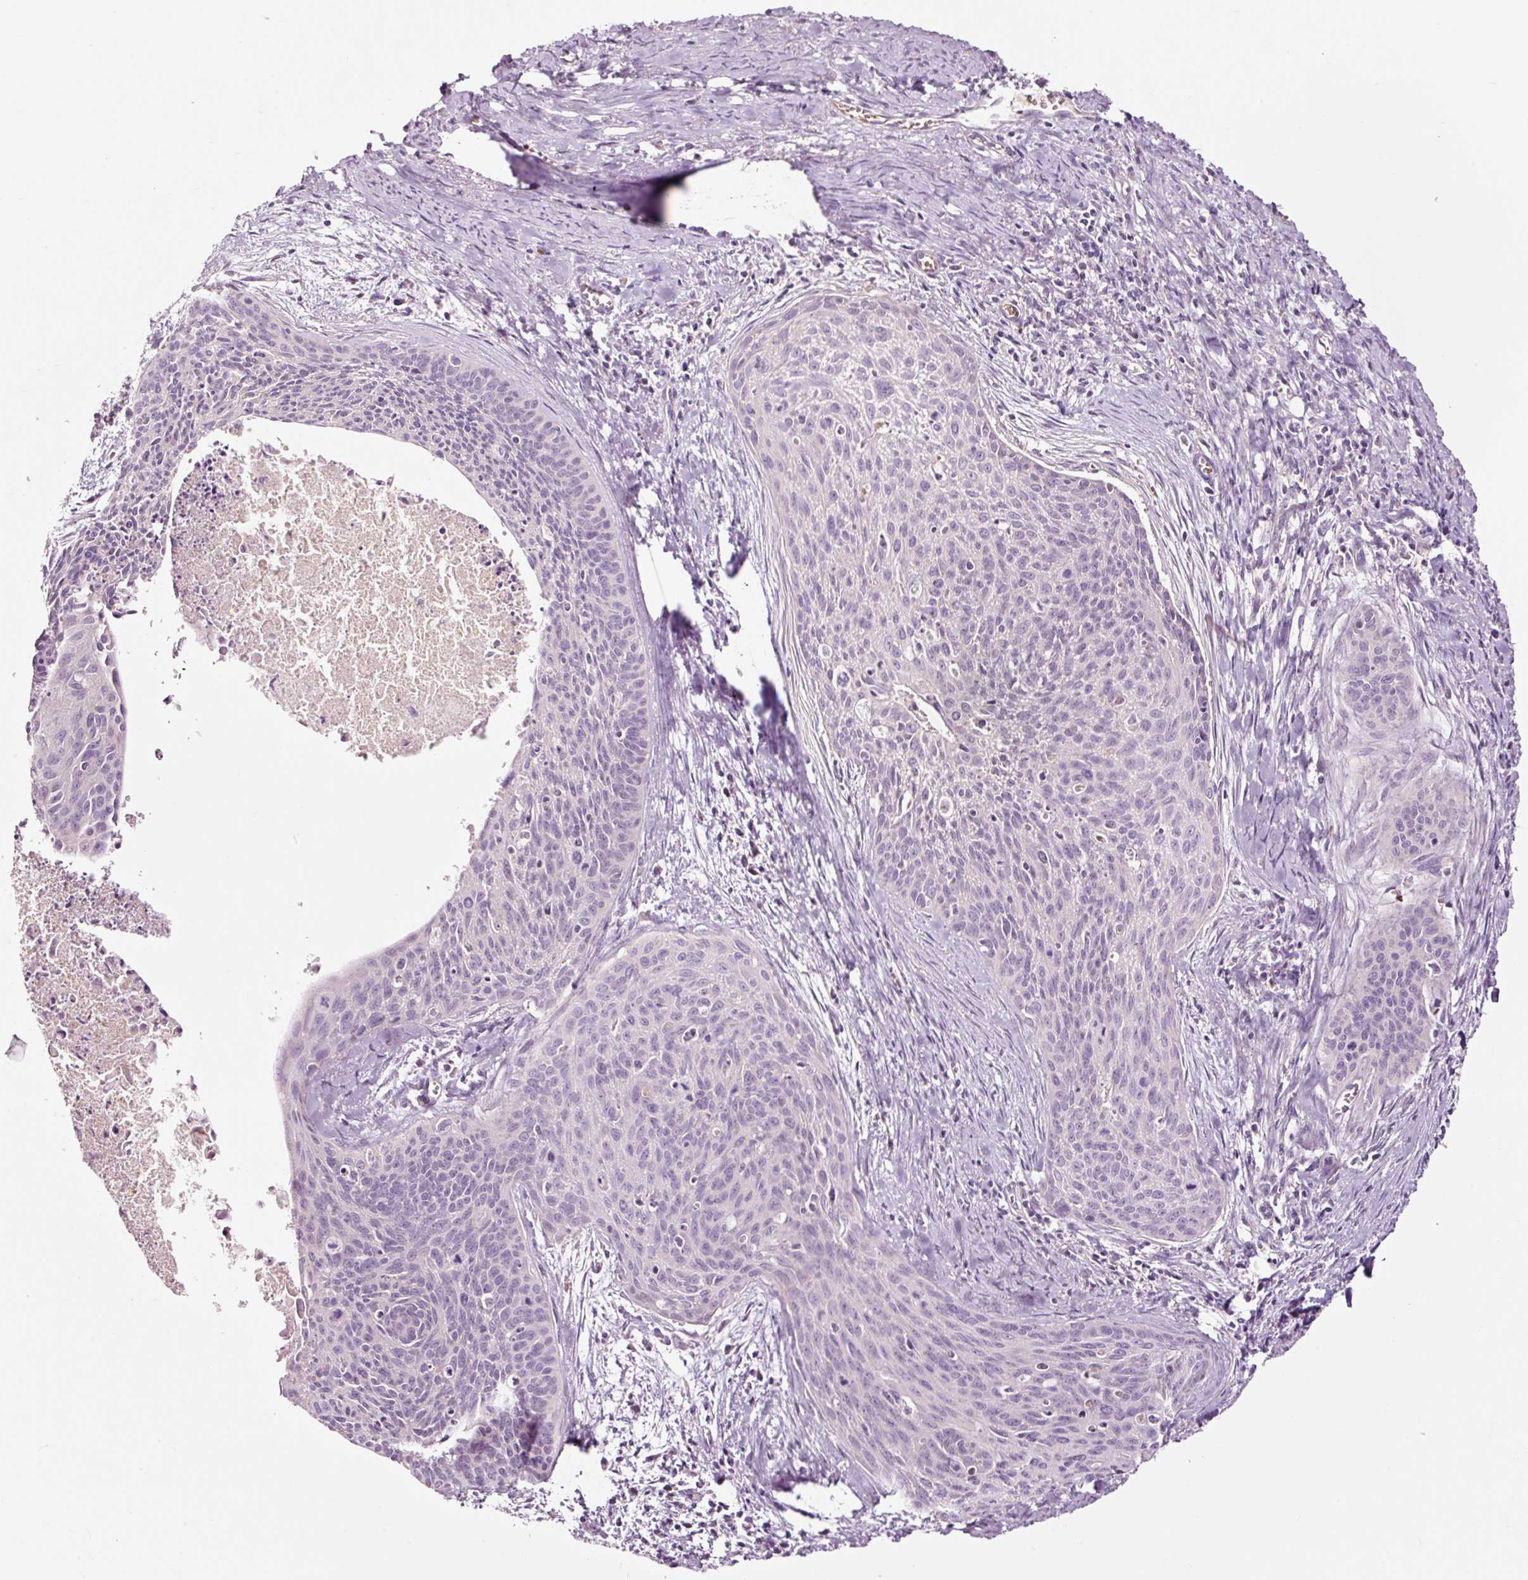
{"staining": {"intensity": "negative", "quantity": "none", "location": "none"}, "tissue": "cervical cancer", "cell_type": "Tumor cells", "image_type": "cancer", "snomed": [{"axis": "morphology", "description": "Squamous cell carcinoma, NOS"}, {"axis": "topography", "description": "Cervix"}], "caption": "Tumor cells show no significant protein positivity in cervical squamous cell carcinoma. The staining is performed using DAB (3,3'-diaminobenzidine) brown chromogen with nuclei counter-stained in using hematoxylin.", "gene": "LDHAL6B", "patient": {"sex": "female", "age": 55}}